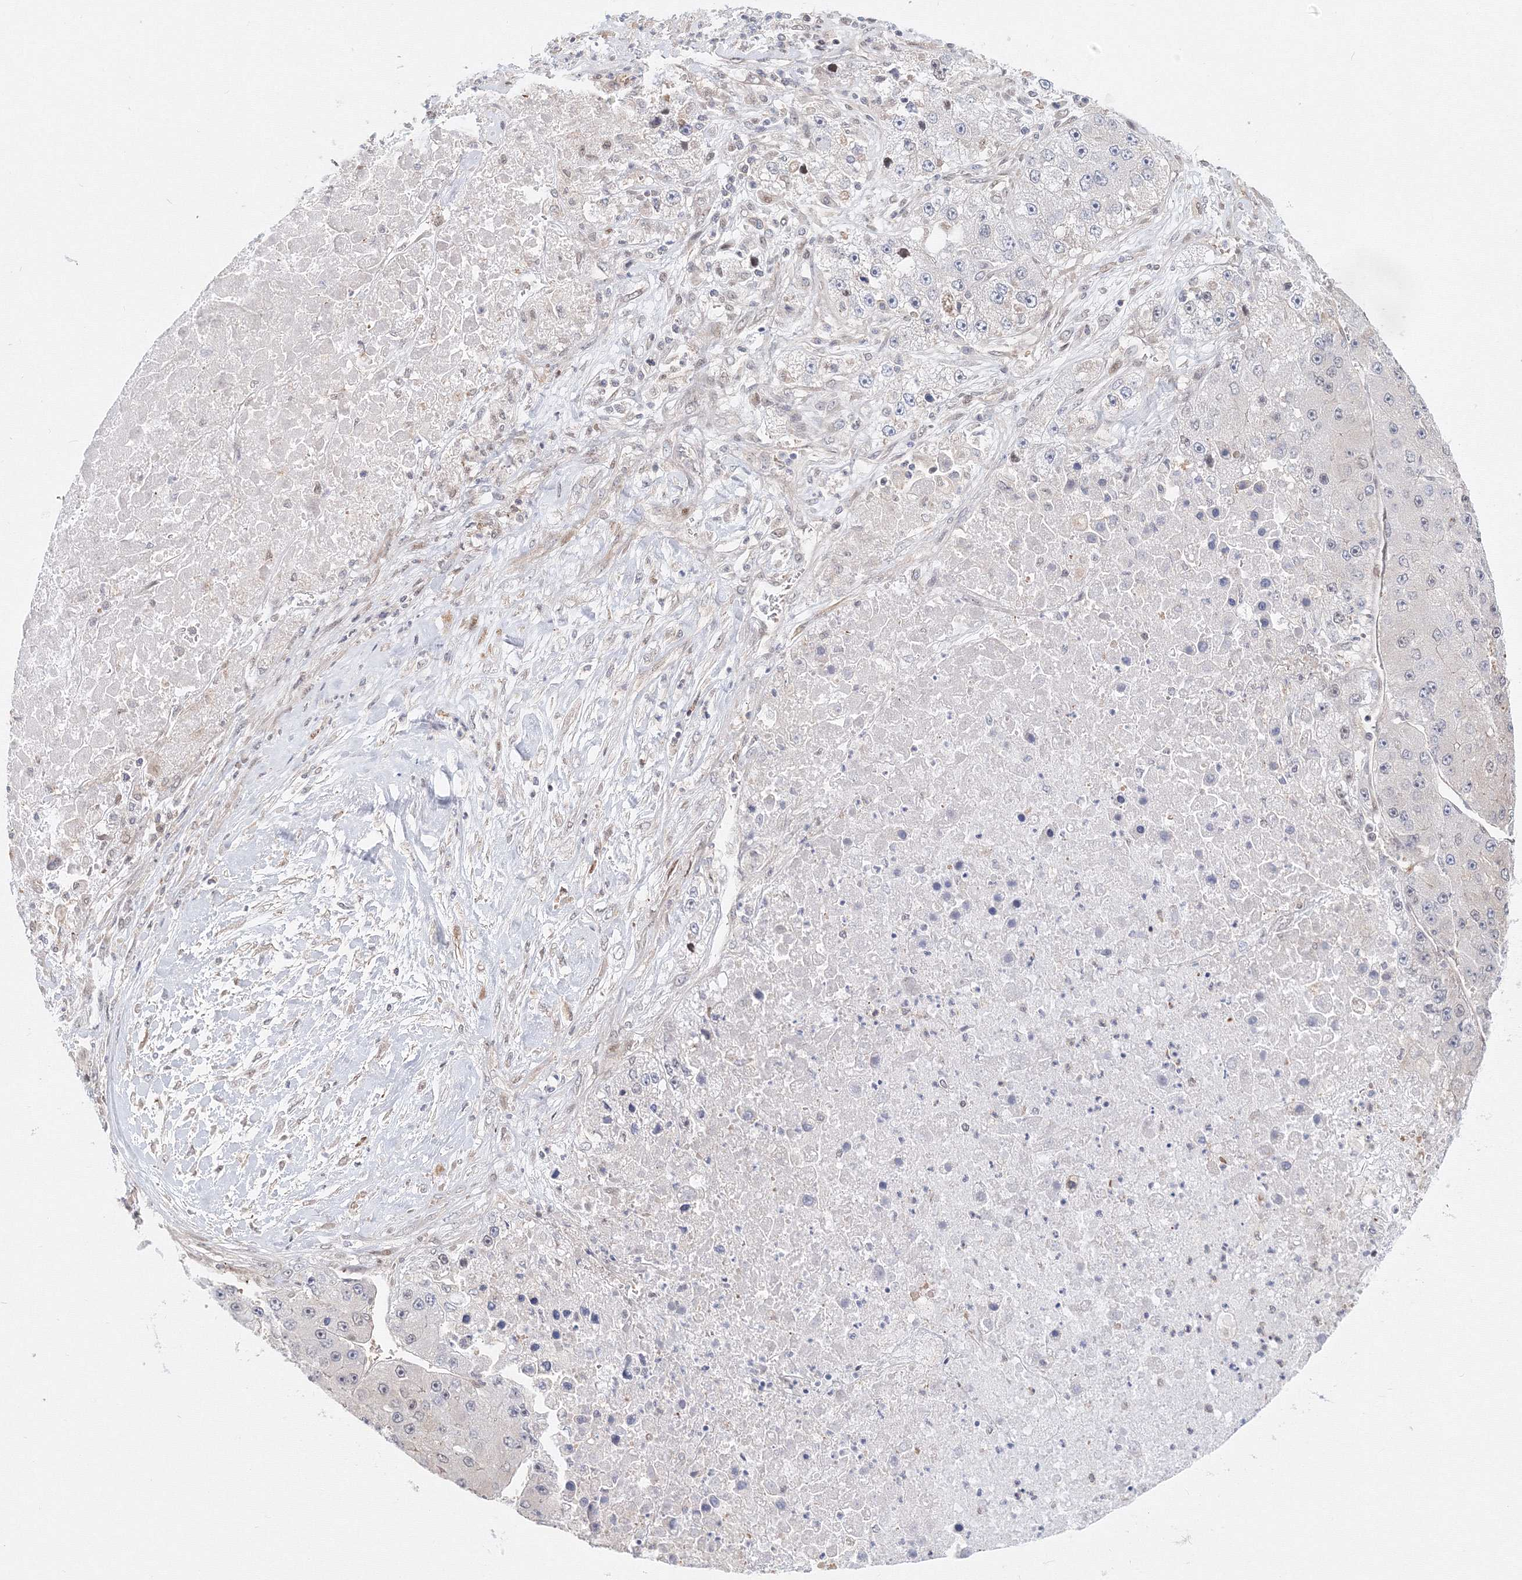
{"staining": {"intensity": "negative", "quantity": "none", "location": "none"}, "tissue": "liver cancer", "cell_type": "Tumor cells", "image_type": "cancer", "snomed": [{"axis": "morphology", "description": "Carcinoma, Hepatocellular, NOS"}, {"axis": "topography", "description": "Liver"}], "caption": "The photomicrograph exhibits no significant positivity in tumor cells of liver hepatocellular carcinoma.", "gene": "ARHGAP21", "patient": {"sex": "female", "age": 73}}